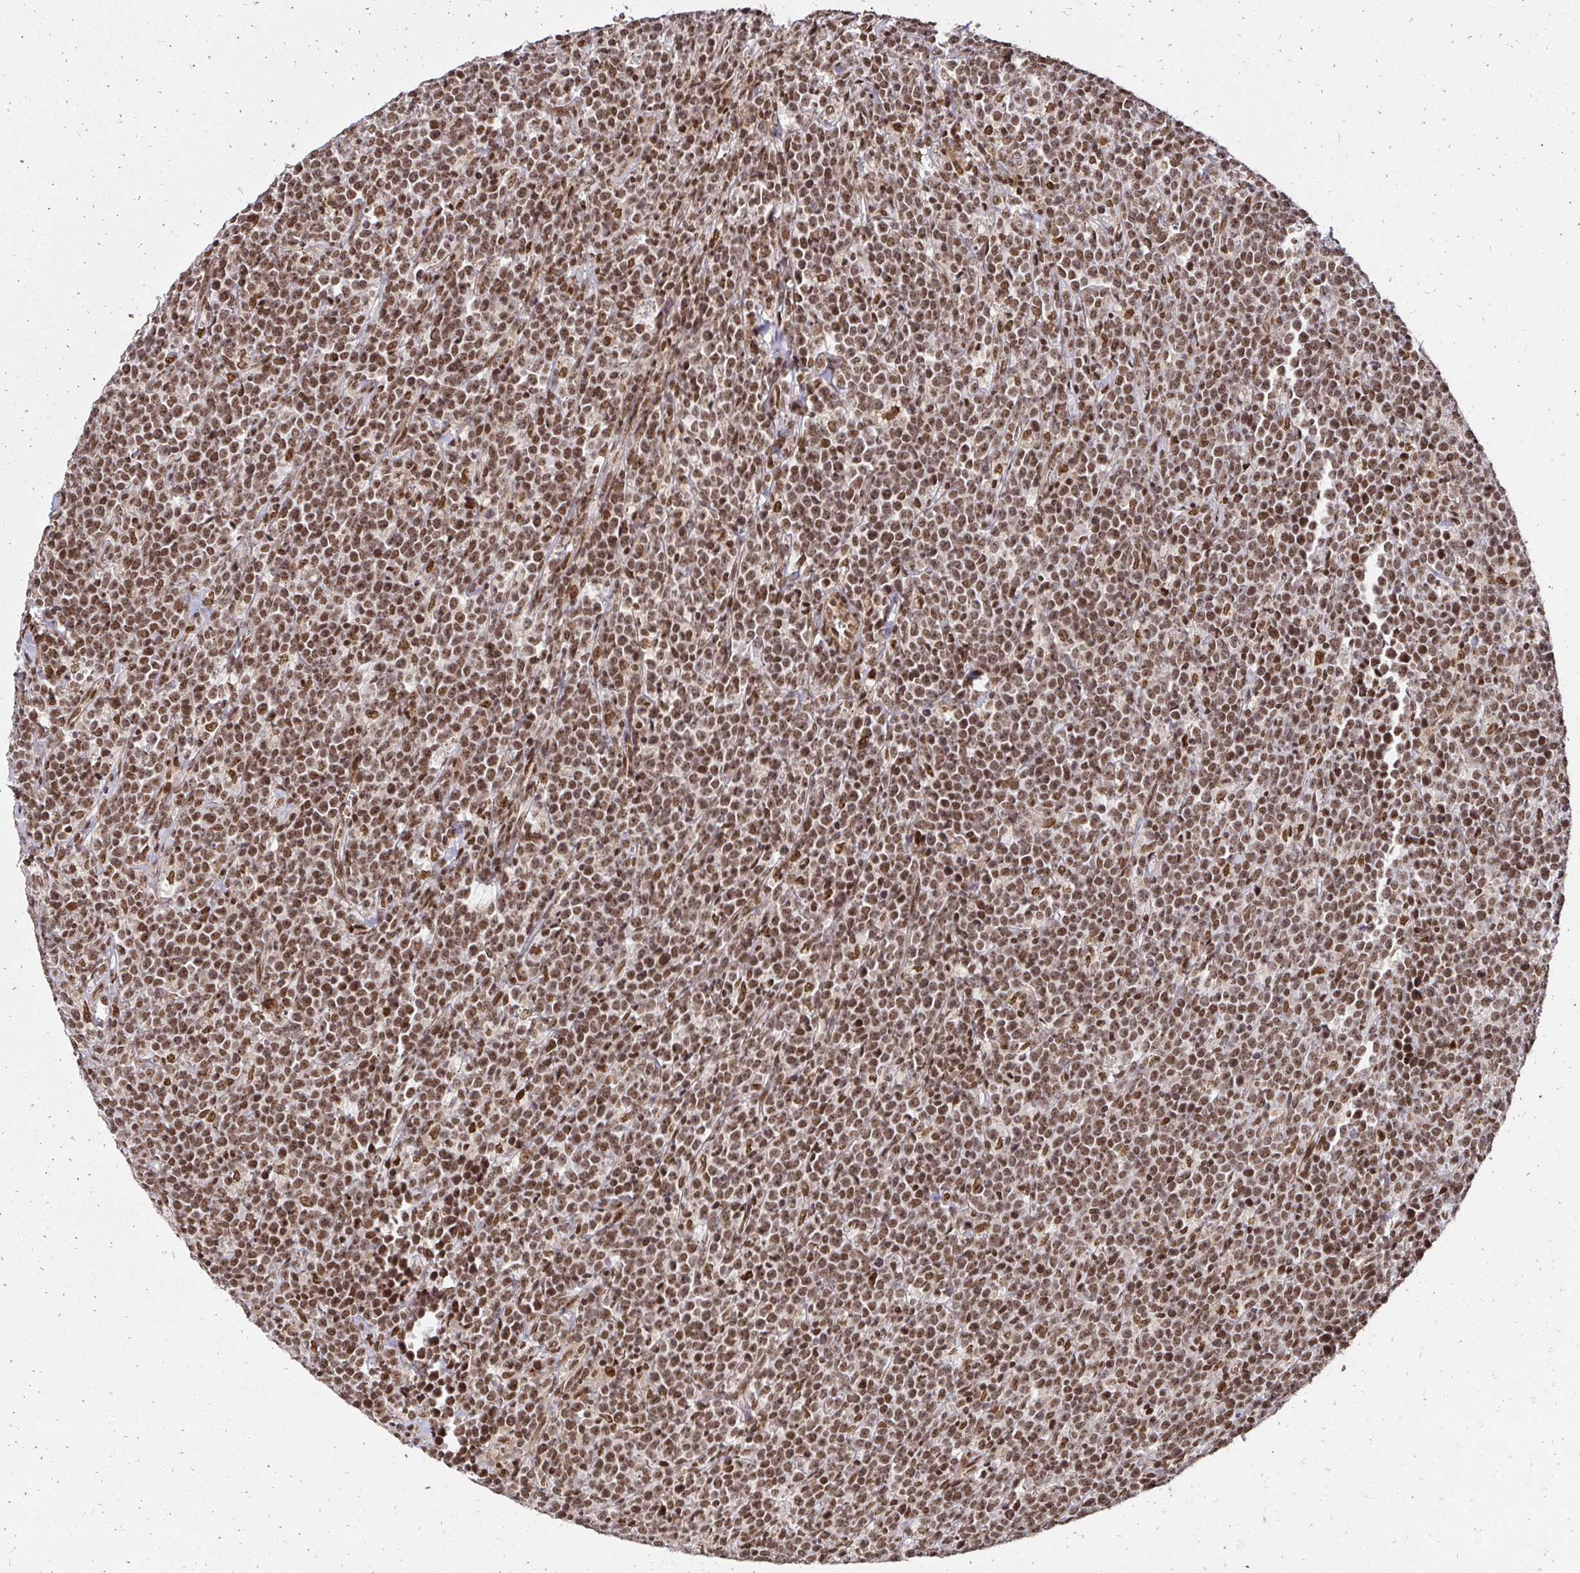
{"staining": {"intensity": "moderate", "quantity": ">75%", "location": "nuclear"}, "tissue": "lymphoma", "cell_type": "Tumor cells", "image_type": "cancer", "snomed": [{"axis": "morphology", "description": "Malignant lymphoma, non-Hodgkin's type, High grade"}, {"axis": "topography", "description": "Small intestine"}], "caption": "The histopathology image displays a brown stain indicating the presence of a protein in the nuclear of tumor cells in lymphoma.", "gene": "GLYR1", "patient": {"sex": "female", "age": 56}}